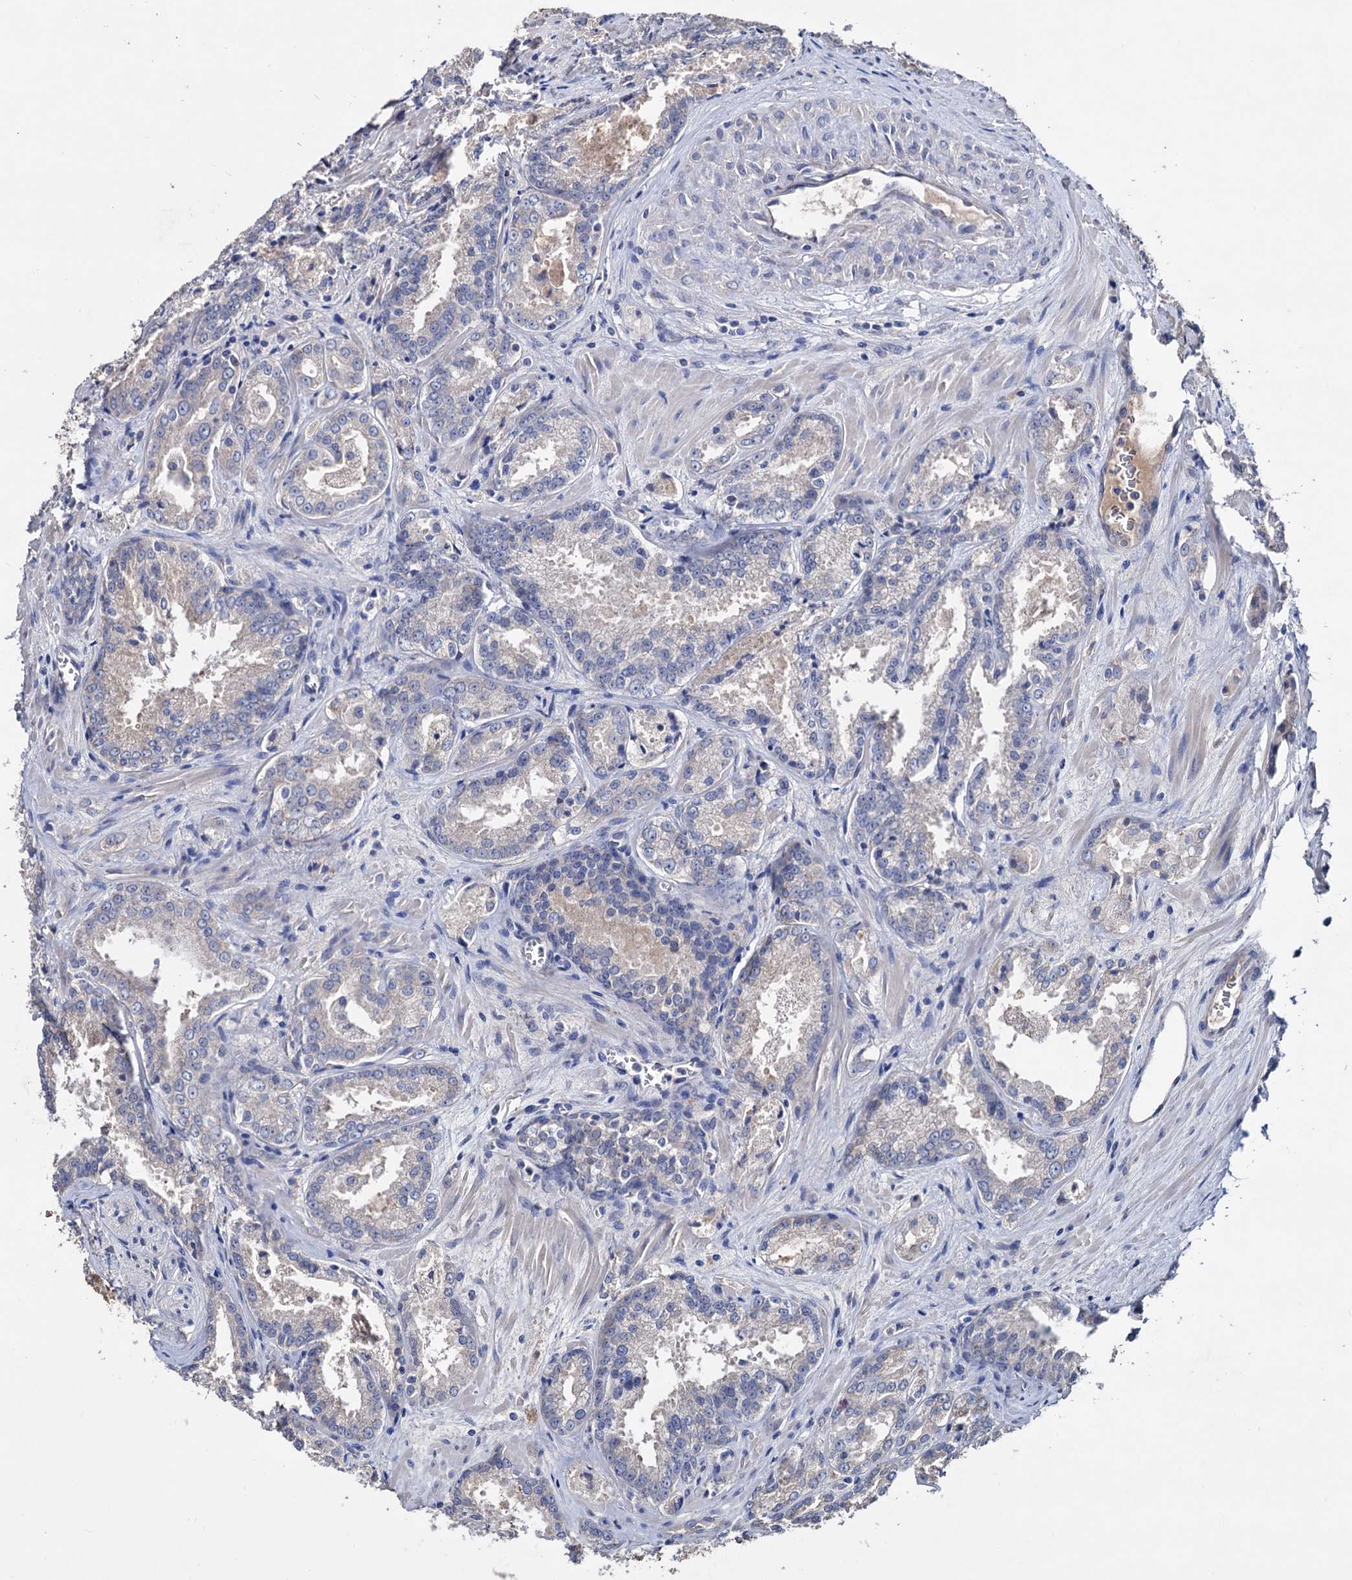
{"staining": {"intensity": "negative", "quantity": "none", "location": "none"}, "tissue": "prostate cancer", "cell_type": "Tumor cells", "image_type": "cancer", "snomed": [{"axis": "morphology", "description": "Adenocarcinoma, Low grade"}, {"axis": "topography", "description": "Prostate"}], "caption": "Immunohistochemical staining of human low-grade adenocarcinoma (prostate) displays no significant expression in tumor cells. The staining is performed using DAB (3,3'-diaminobenzidine) brown chromogen with nuclei counter-stained in using hematoxylin.", "gene": "NPAS4", "patient": {"sex": "male", "age": 47}}